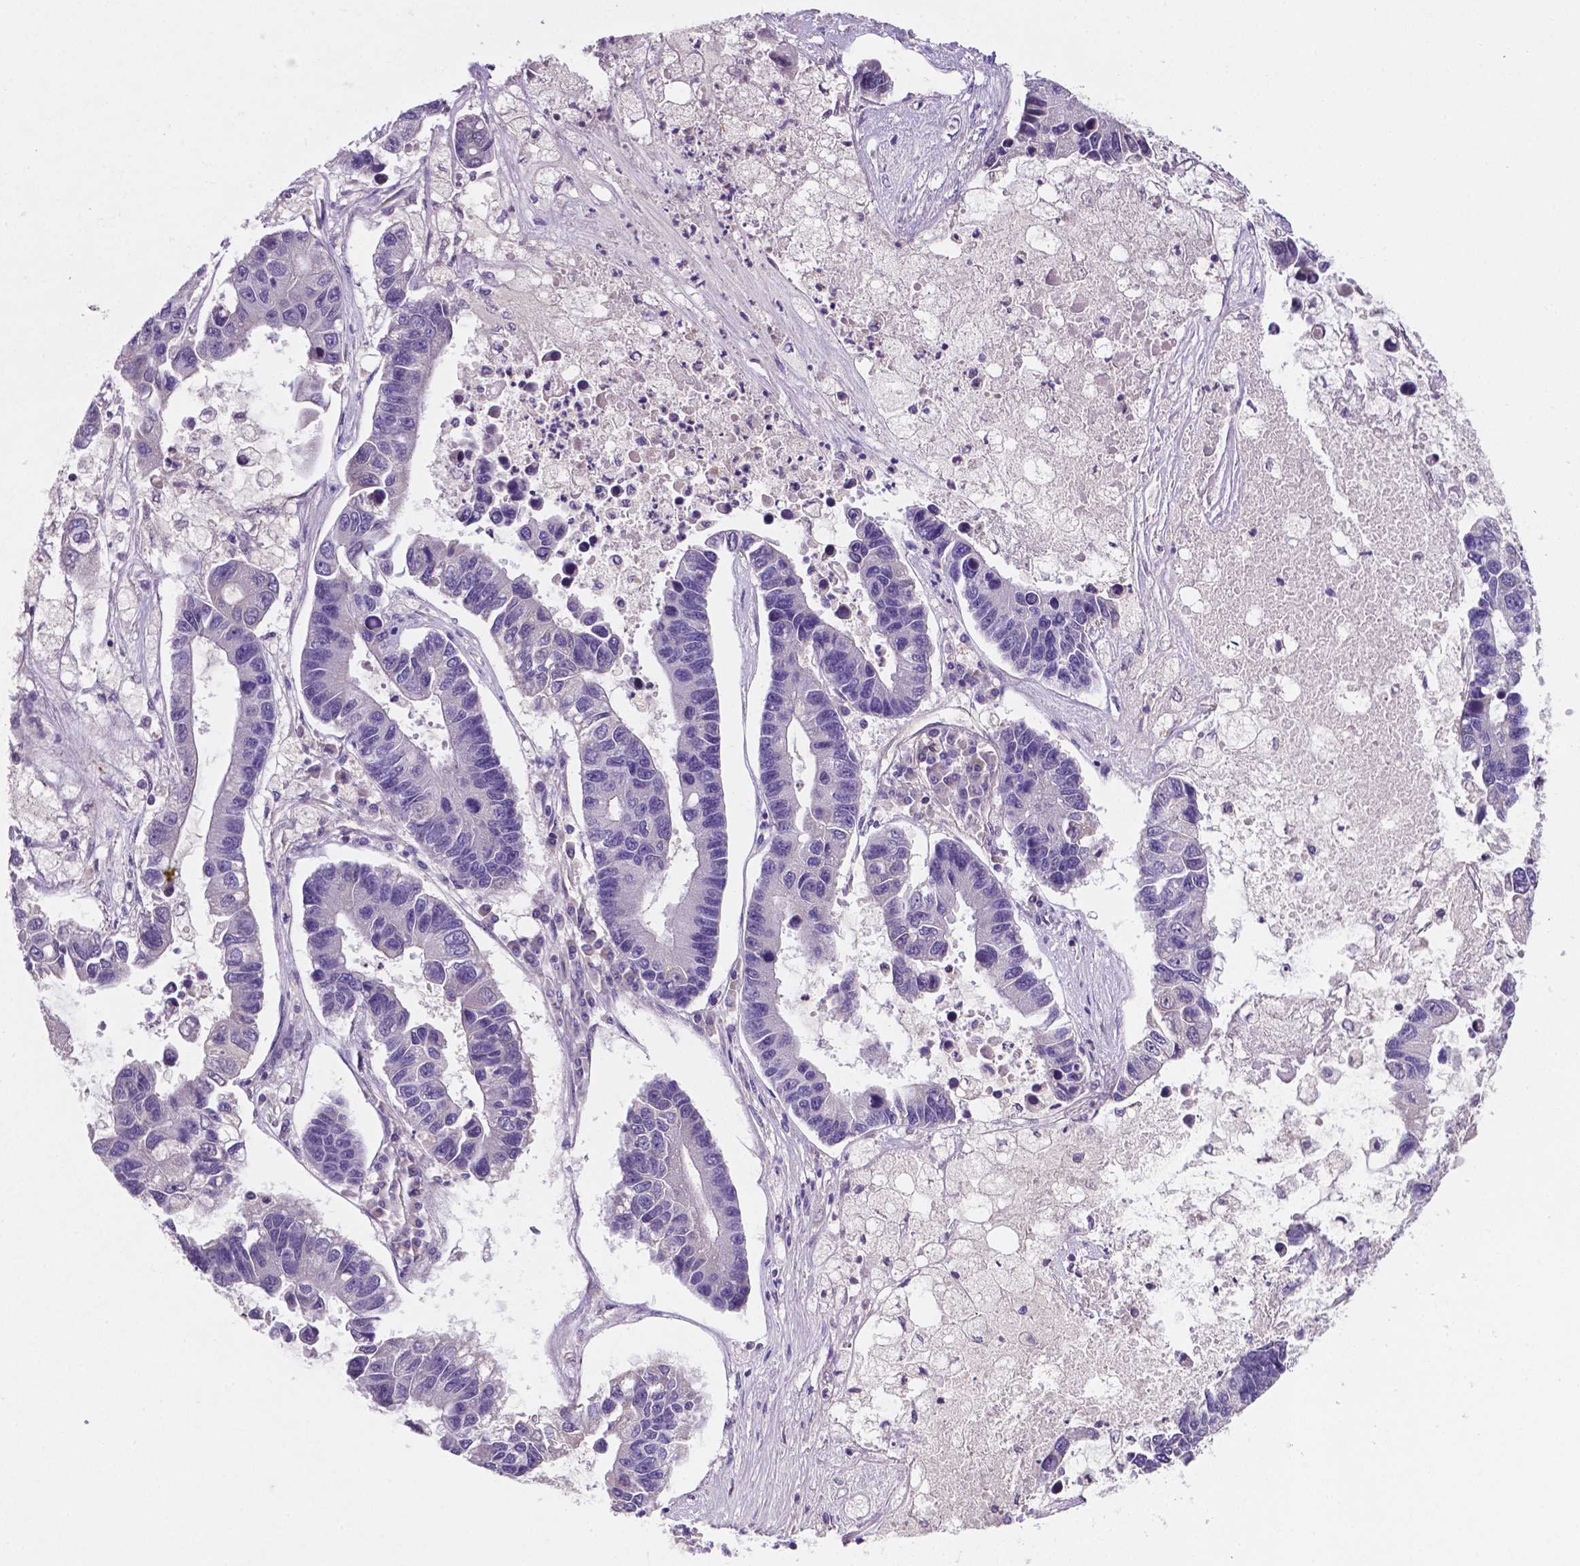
{"staining": {"intensity": "negative", "quantity": "none", "location": "none"}, "tissue": "lung cancer", "cell_type": "Tumor cells", "image_type": "cancer", "snomed": [{"axis": "morphology", "description": "Adenocarcinoma, NOS"}, {"axis": "topography", "description": "Bronchus"}, {"axis": "topography", "description": "Lung"}], "caption": "Micrograph shows no significant protein positivity in tumor cells of lung cancer (adenocarcinoma).", "gene": "TM4SF20", "patient": {"sex": "female", "age": 51}}